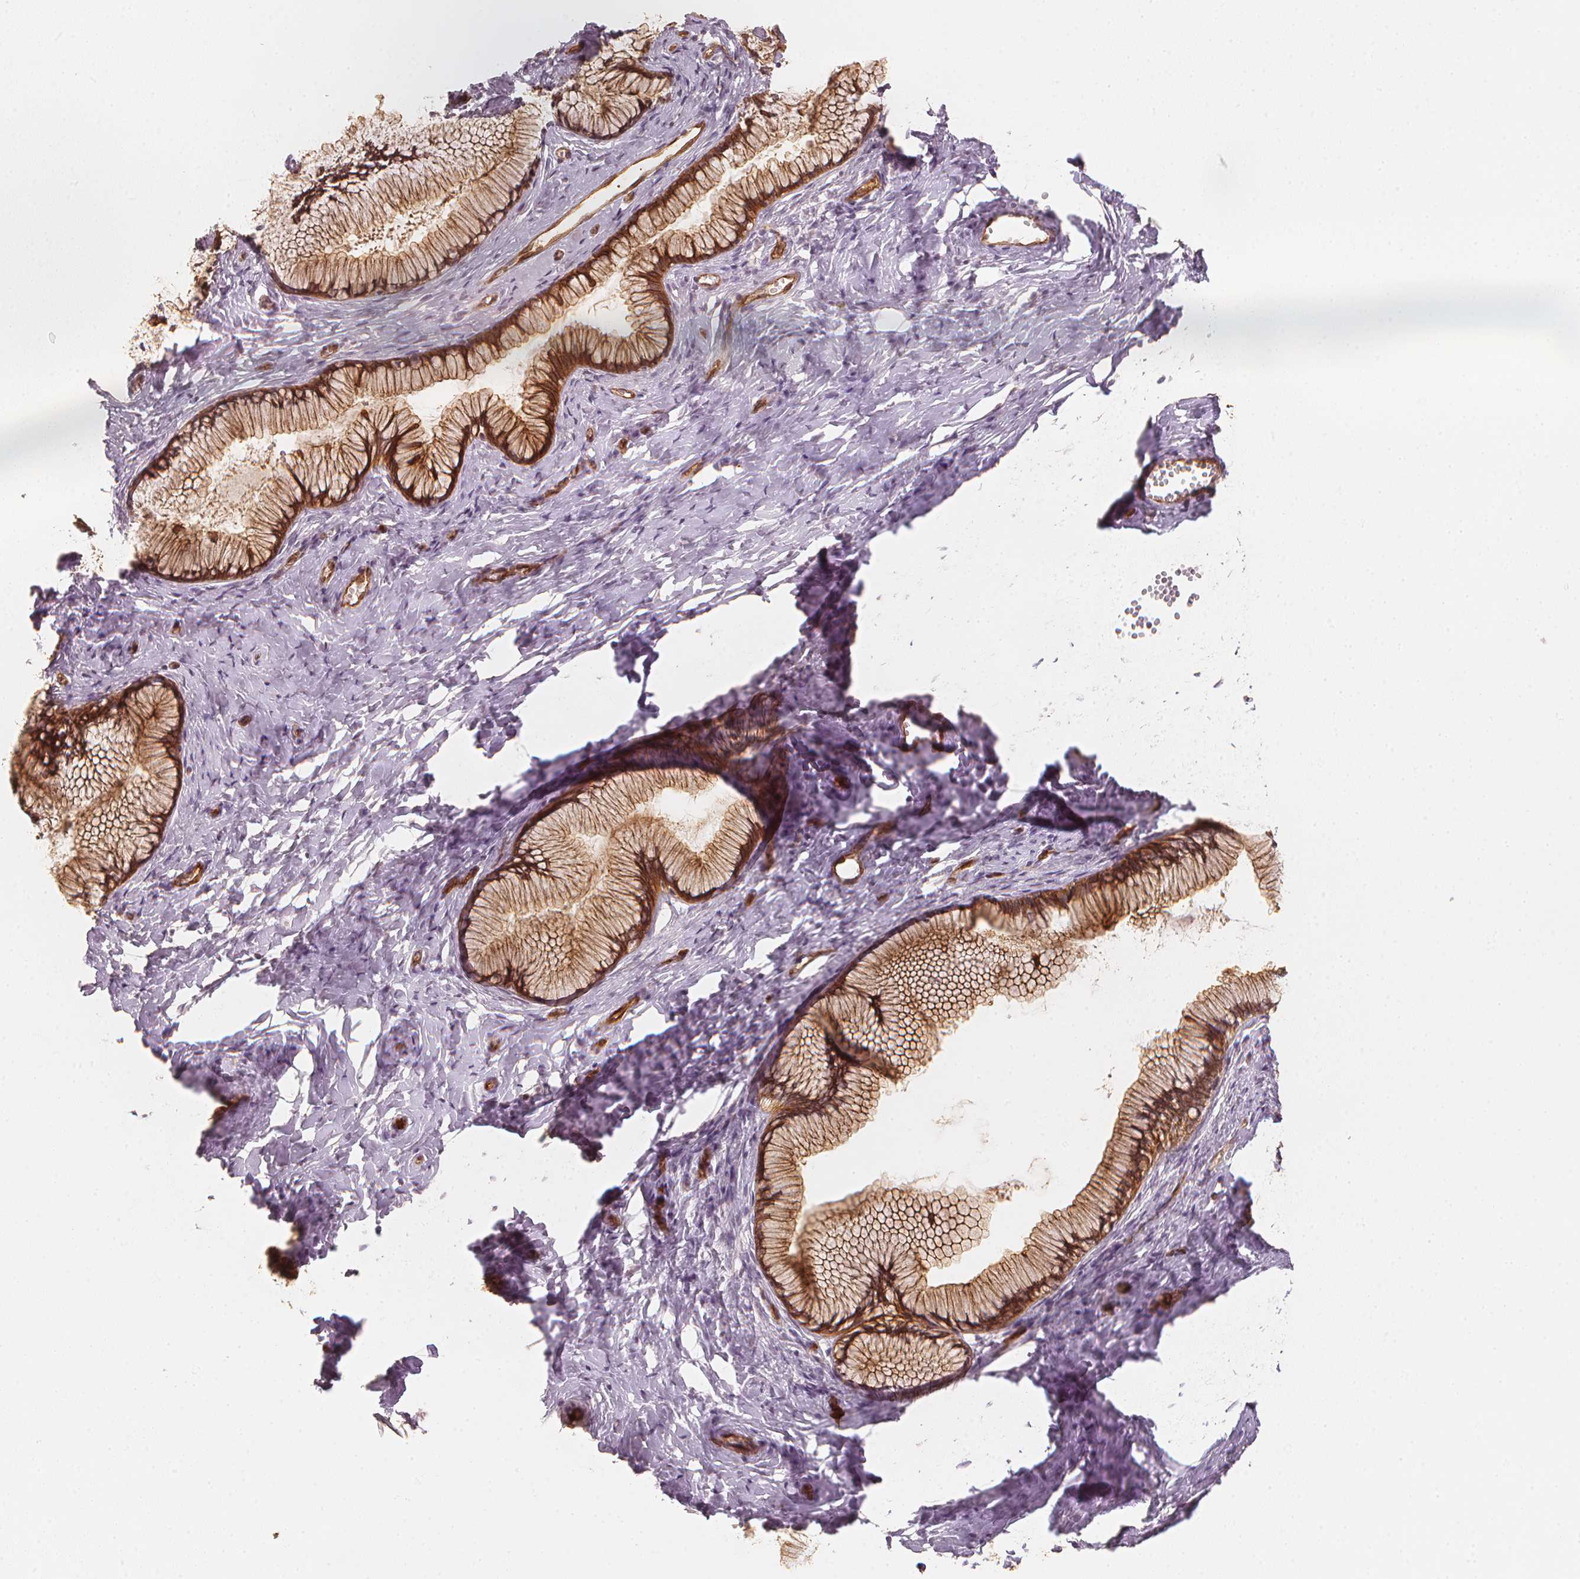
{"staining": {"intensity": "moderate", "quantity": "25%-75%", "location": "cytoplasmic/membranous"}, "tissue": "cervix", "cell_type": "Glandular cells", "image_type": "normal", "snomed": [{"axis": "morphology", "description": "Normal tissue, NOS"}, {"axis": "topography", "description": "Cervix"}], "caption": "The immunohistochemical stain highlights moderate cytoplasmic/membranous staining in glandular cells of unremarkable cervix. (Stains: DAB (3,3'-diaminobenzidine) in brown, nuclei in blue, Microscopy: brightfield microscopy at high magnification).", "gene": "CIB1", "patient": {"sex": "female", "age": 40}}